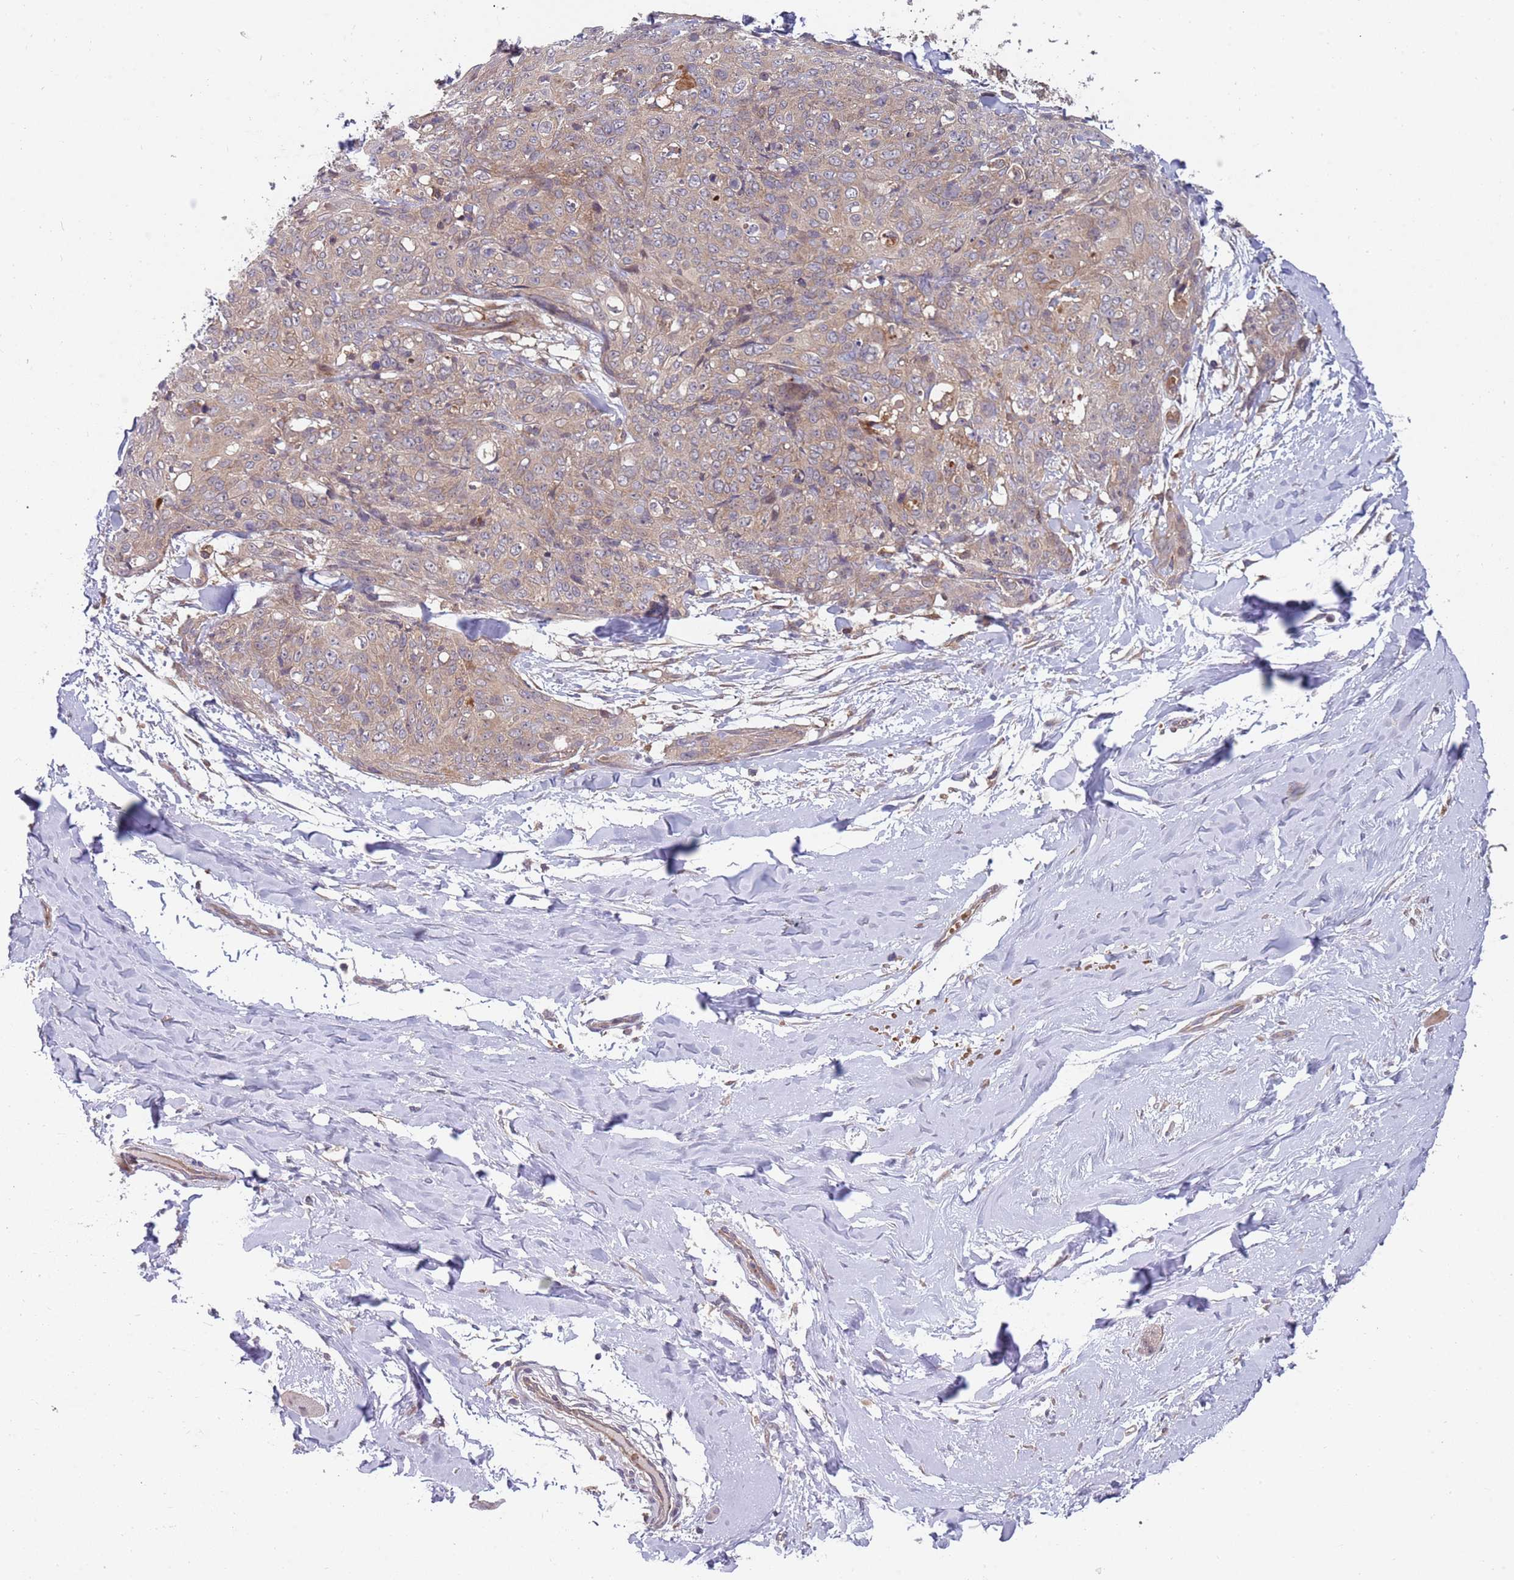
{"staining": {"intensity": "weak", "quantity": ">75%", "location": "cytoplasmic/membranous"}, "tissue": "skin cancer", "cell_type": "Tumor cells", "image_type": "cancer", "snomed": [{"axis": "morphology", "description": "Squamous cell carcinoma, NOS"}, {"axis": "topography", "description": "Skin"}, {"axis": "topography", "description": "Vulva"}], "caption": "Immunohistochemical staining of human skin cancer (squamous cell carcinoma) displays low levels of weak cytoplasmic/membranous expression in approximately >75% of tumor cells.", "gene": "GGA1", "patient": {"sex": "female", "age": 85}}